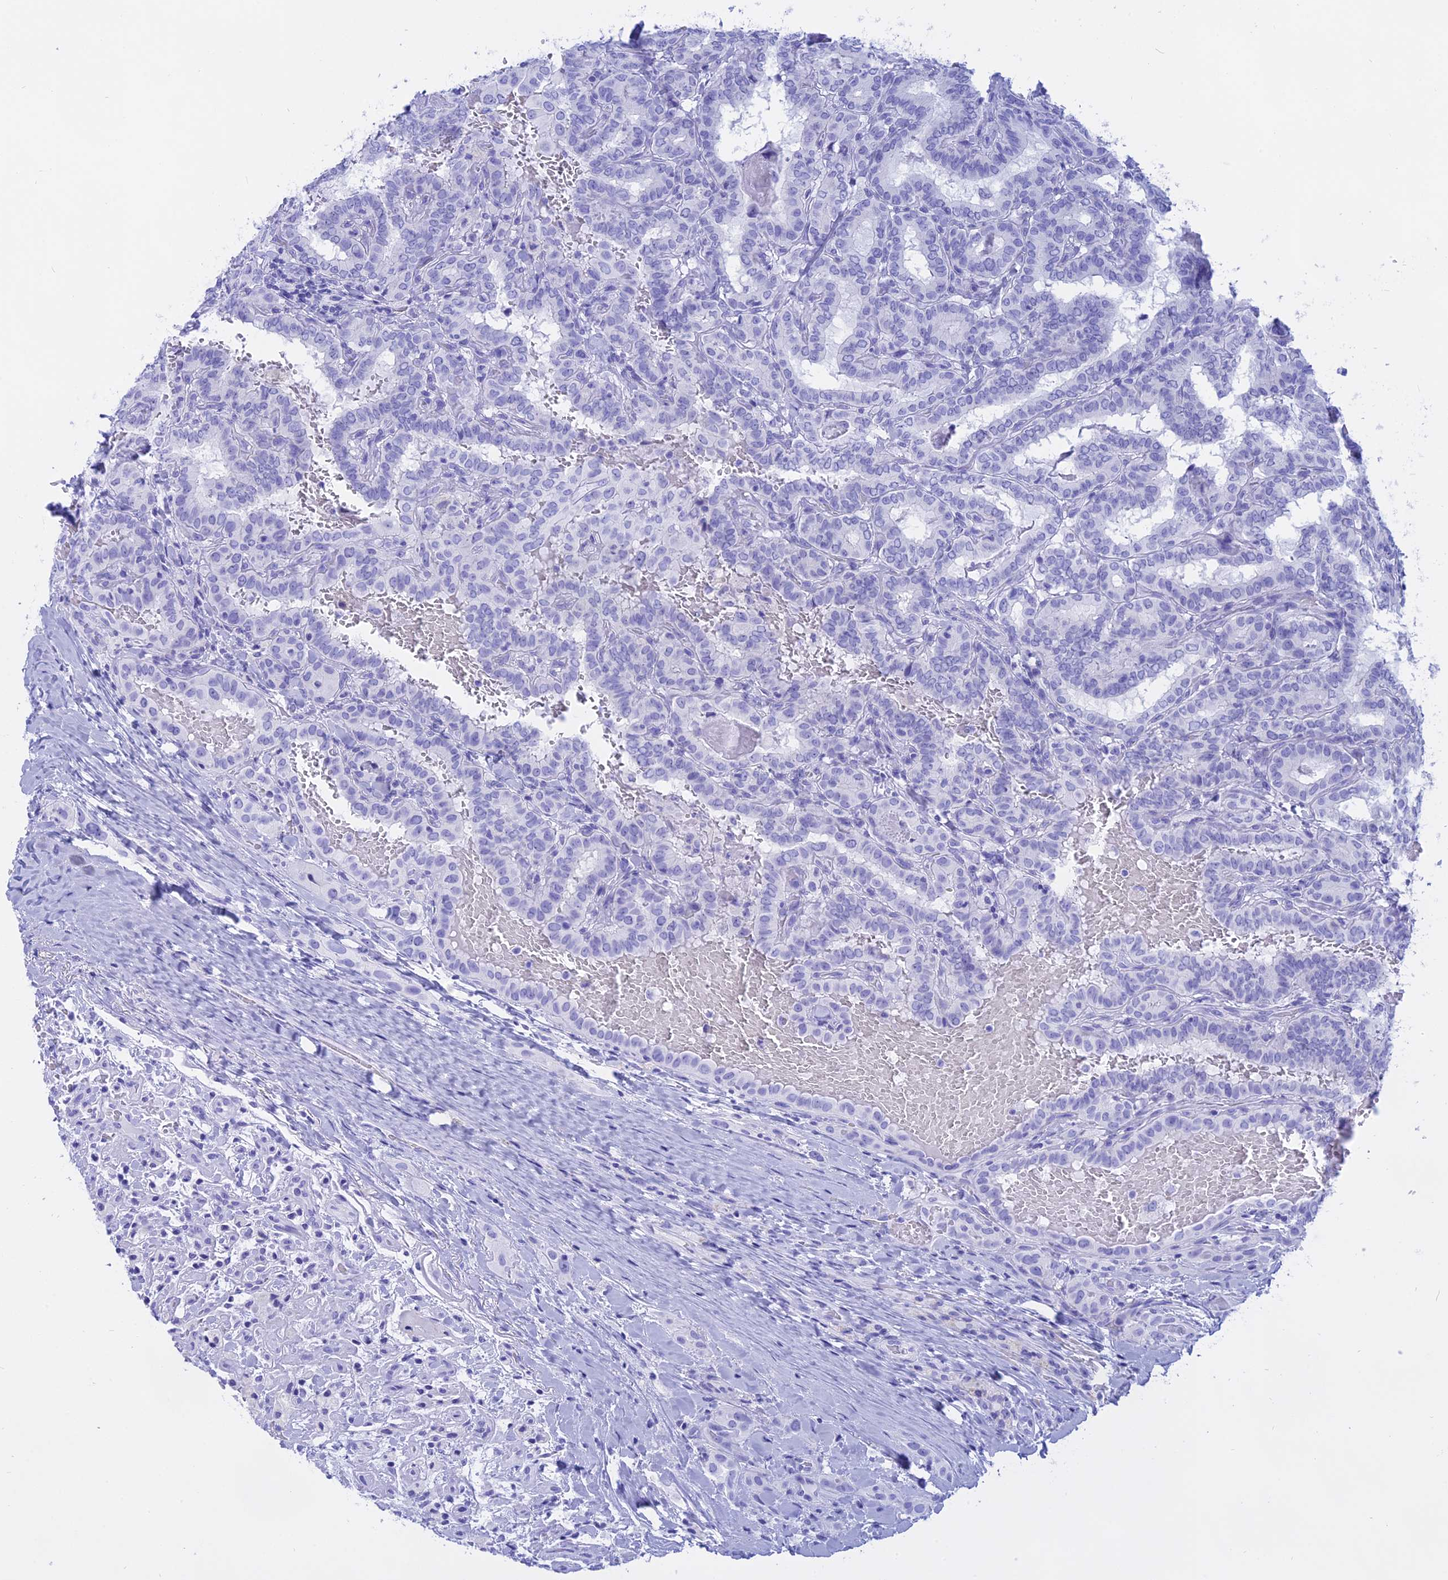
{"staining": {"intensity": "negative", "quantity": "none", "location": "none"}, "tissue": "thyroid cancer", "cell_type": "Tumor cells", "image_type": "cancer", "snomed": [{"axis": "morphology", "description": "Papillary adenocarcinoma, NOS"}, {"axis": "topography", "description": "Thyroid gland"}], "caption": "IHC of human papillary adenocarcinoma (thyroid) shows no expression in tumor cells.", "gene": "ISCA1", "patient": {"sex": "female", "age": 72}}